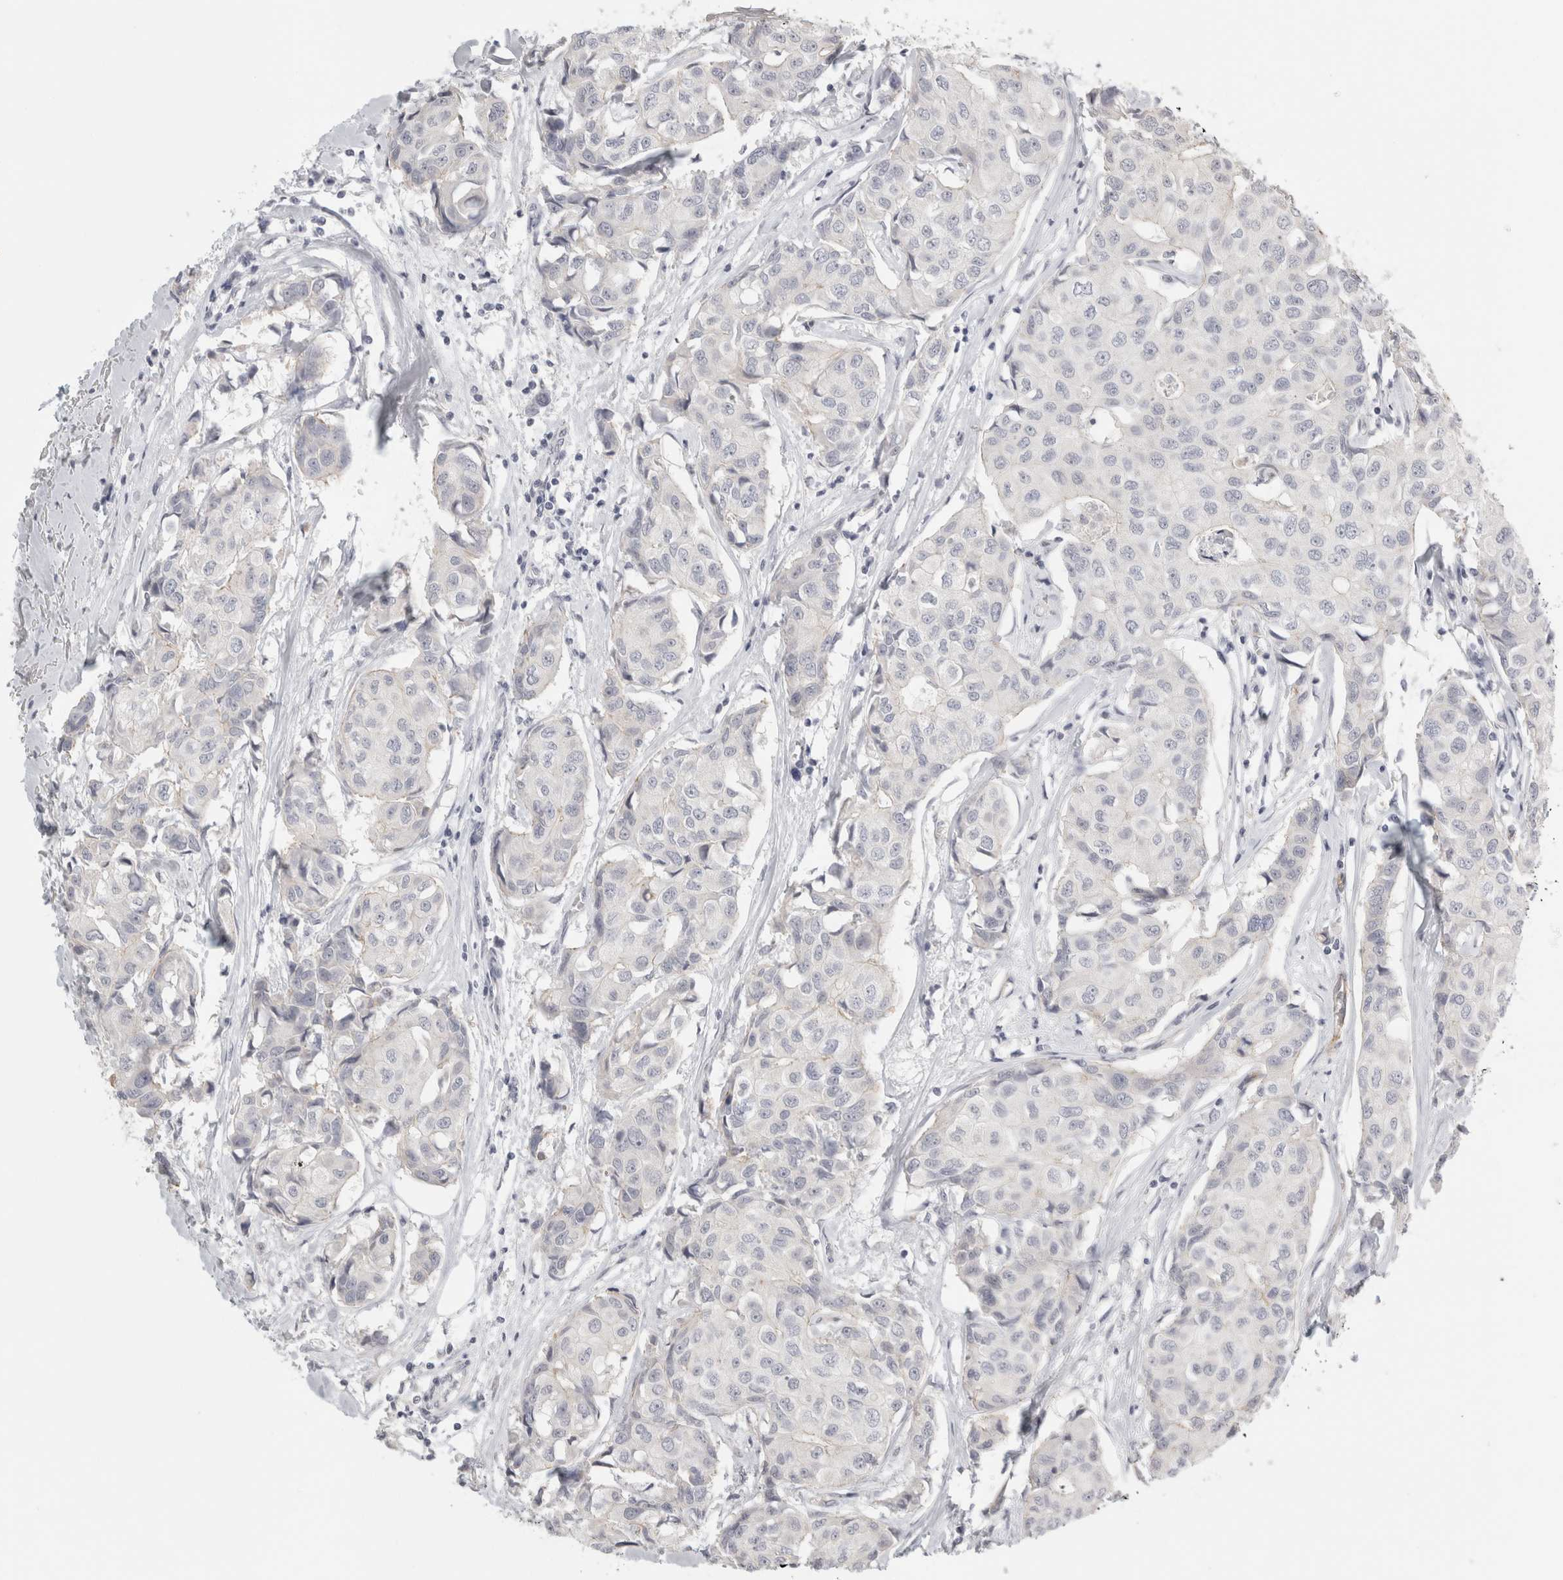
{"staining": {"intensity": "negative", "quantity": "none", "location": "none"}, "tissue": "breast cancer", "cell_type": "Tumor cells", "image_type": "cancer", "snomed": [{"axis": "morphology", "description": "Duct carcinoma"}, {"axis": "topography", "description": "Breast"}], "caption": "High magnification brightfield microscopy of breast cancer (infiltrating ductal carcinoma) stained with DAB (3,3'-diaminobenzidine) (brown) and counterstained with hematoxylin (blue): tumor cells show no significant expression. (Stains: DAB (3,3'-diaminobenzidine) IHC with hematoxylin counter stain, Microscopy: brightfield microscopy at high magnification).", "gene": "FBLIM1", "patient": {"sex": "female", "age": 80}}